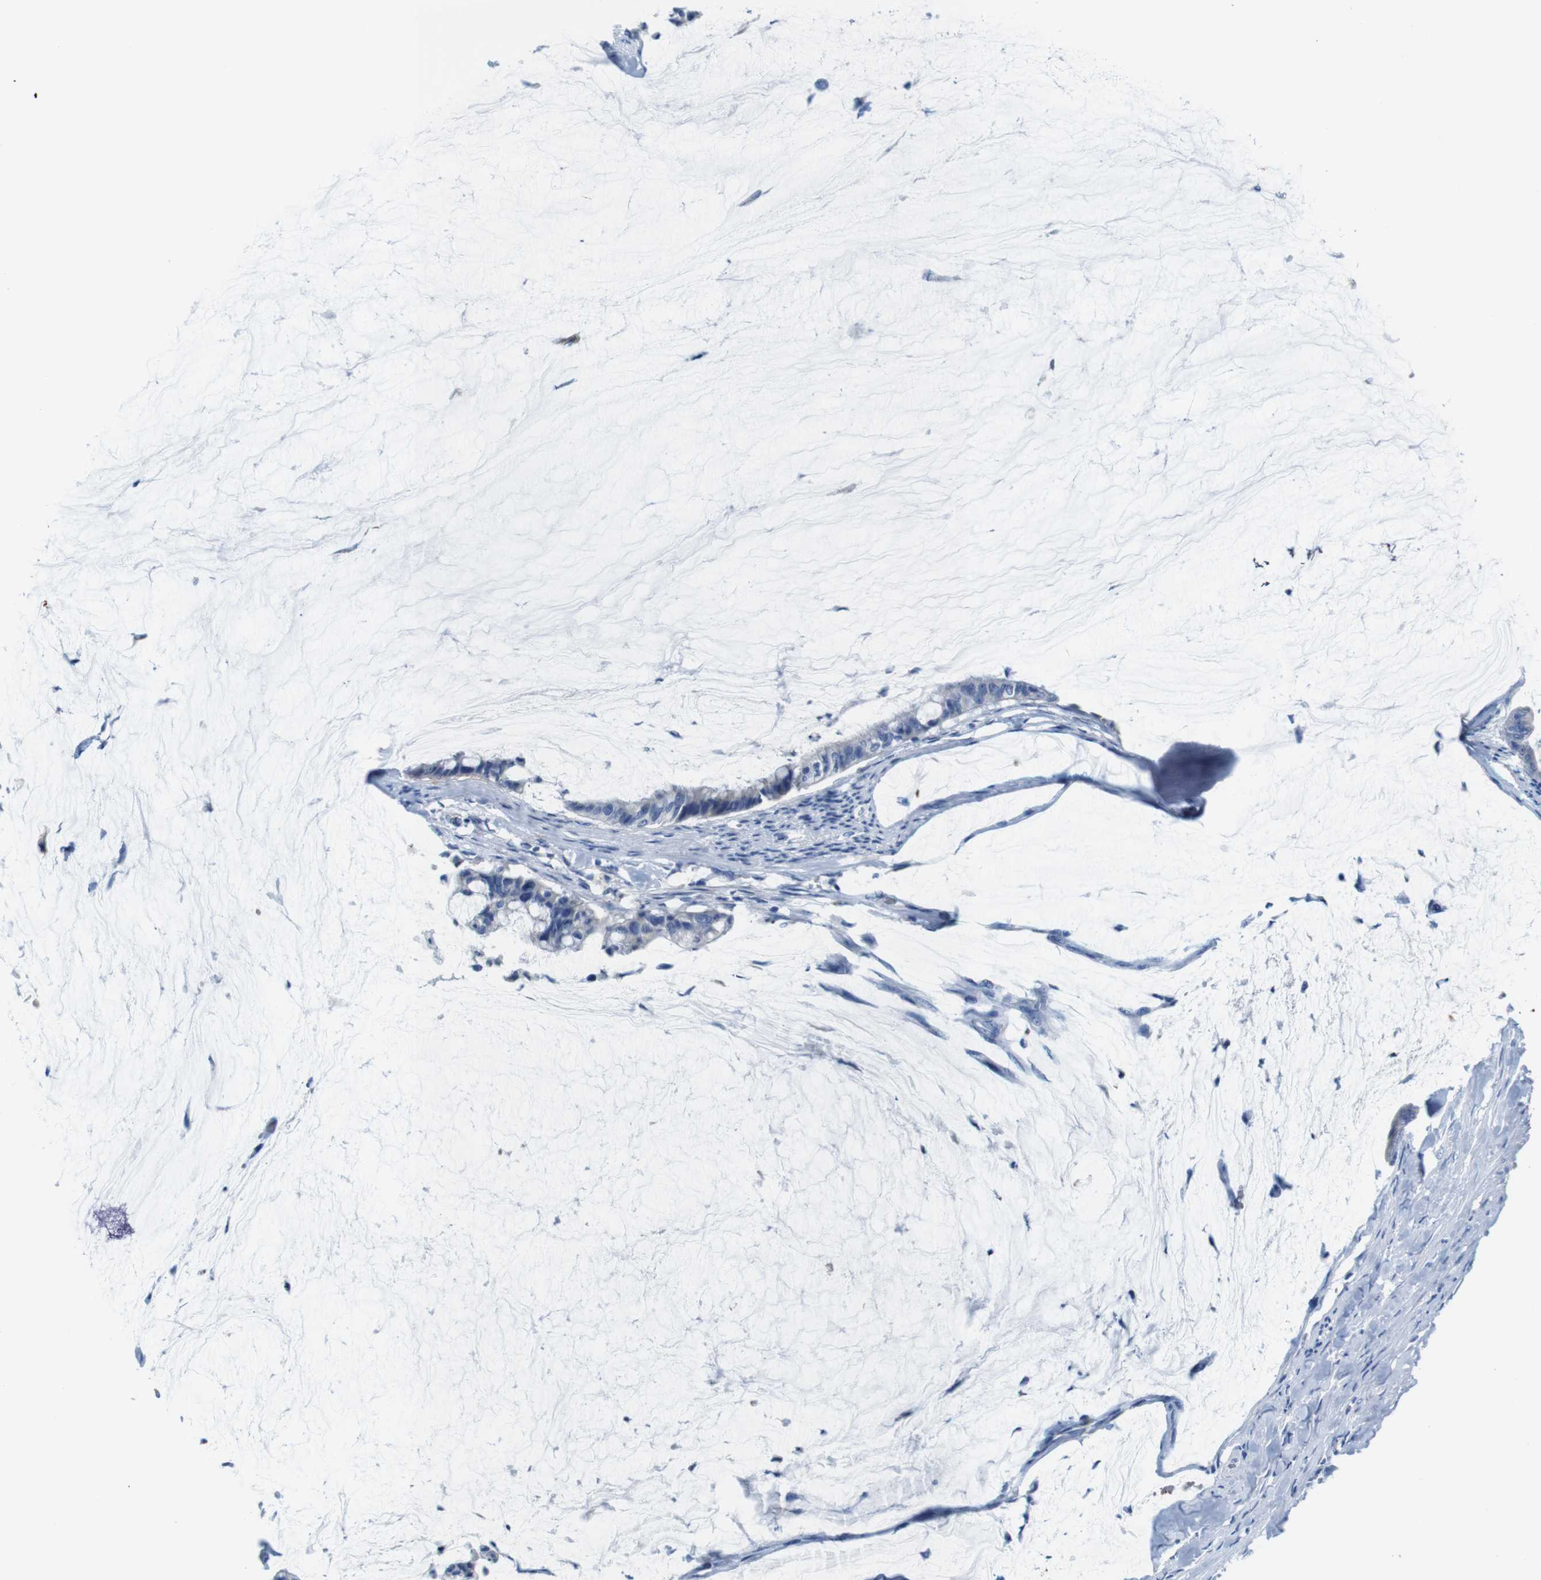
{"staining": {"intensity": "negative", "quantity": "none", "location": "none"}, "tissue": "pancreatic cancer", "cell_type": "Tumor cells", "image_type": "cancer", "snomed": [{"axis": "morphology", "description": "Adenocarcinoma, NOS"}, {"axis": "topography", "description": "Pancreas"}], "caption": "An IHC micrograph of pancreatic cancer (adenocarcinoma) is shown. There is no staining in tumor cells of pancreatic cancer (adenocarcinoma).", "gene": "IGSF8", "patient": {"sex": "male", "age": 41}}